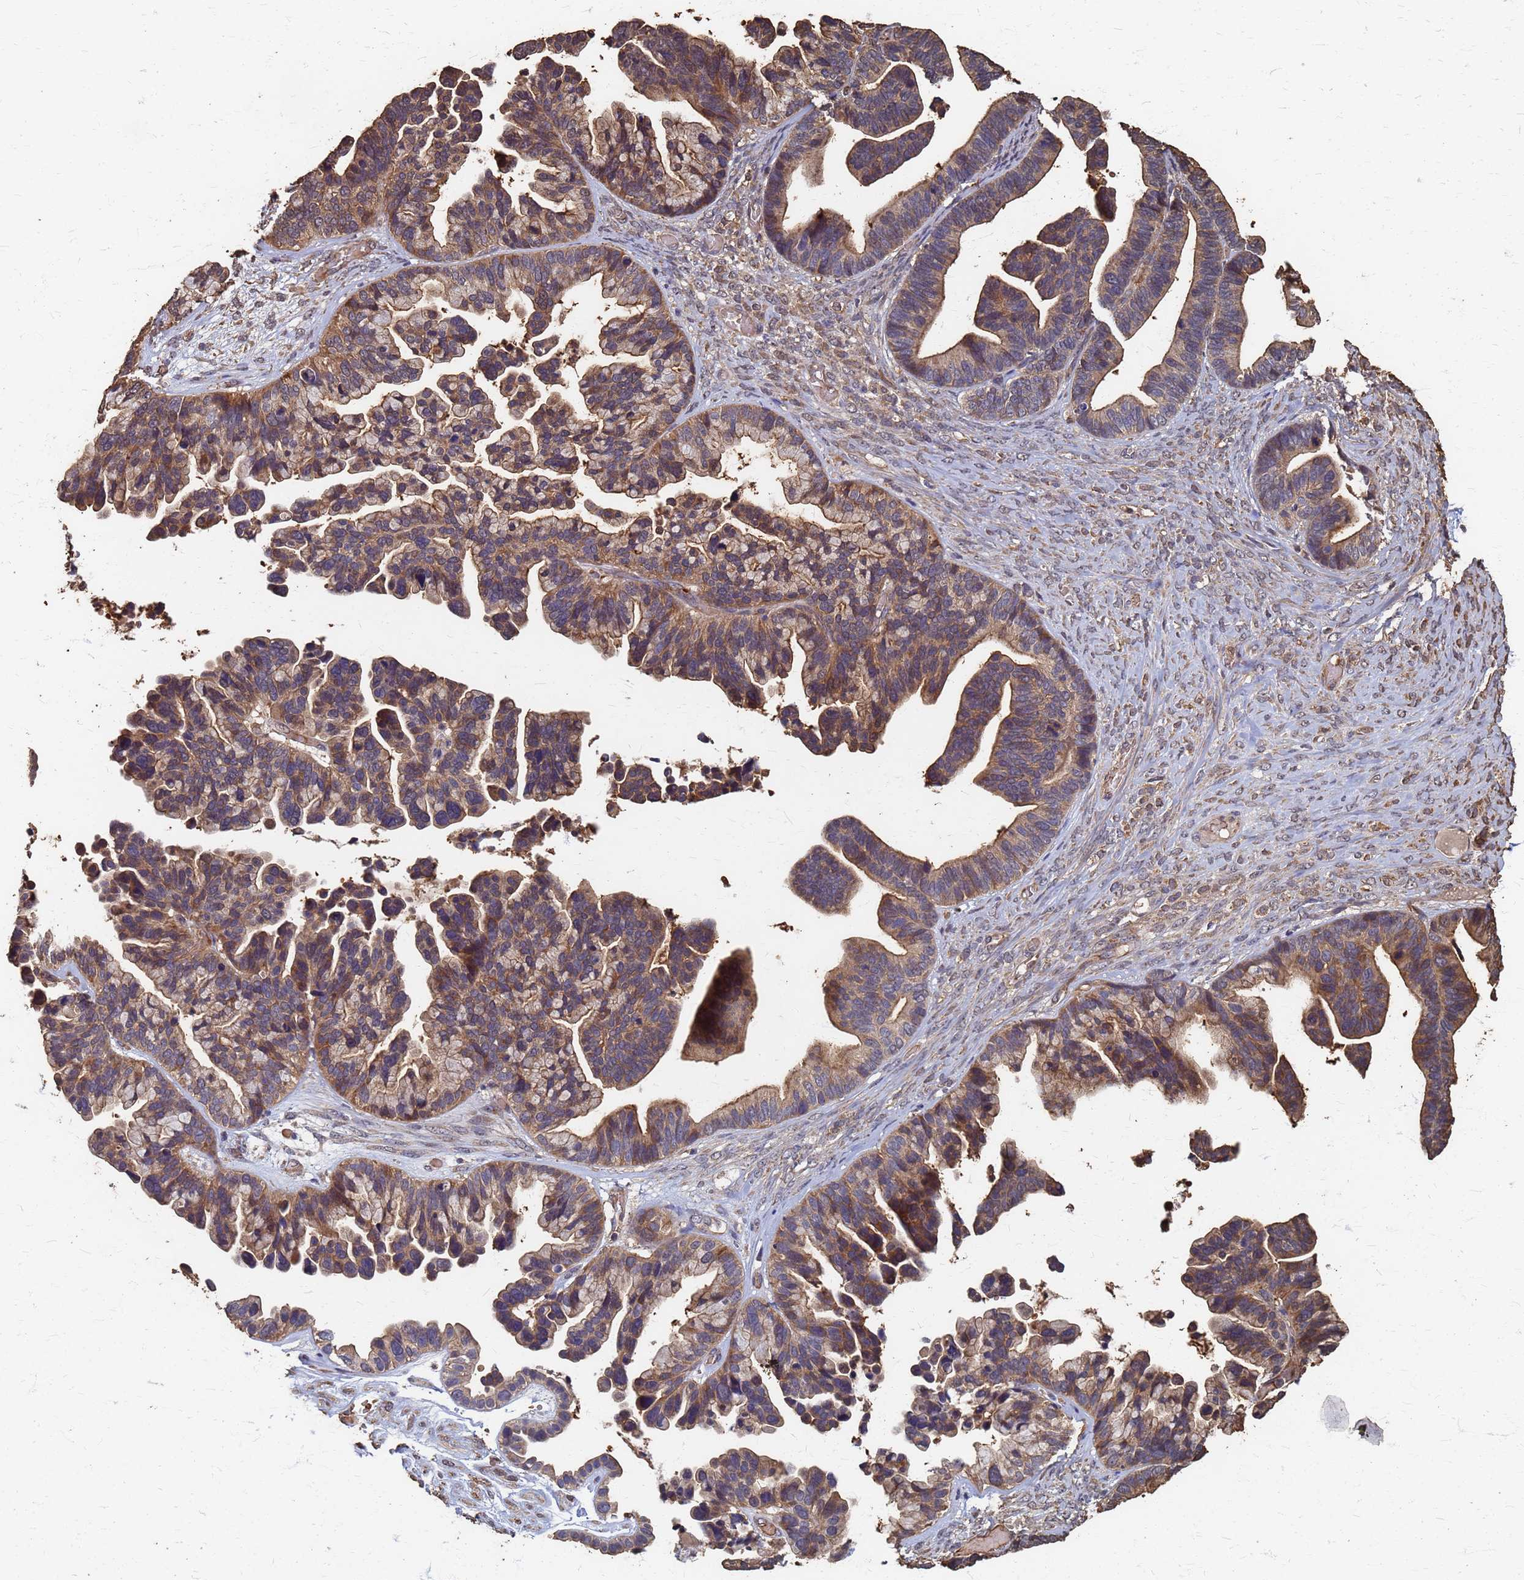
{"staining": {"intensity": "moderate", "quantity": ">75%", "location": "cytoplasmic/membranous"}, "tissue": "ovarian cancer", "cell_type": "Tumor cells", "image_type": "cancer", "snomed": [{"axis": "morphology", "description": "Cystadenocarcinoma, serous, NOS"}, {"axis": "topography", "description": "Ovary"}], "caption": "Human ovarian cancer stained with a protein marker exhibits moderate staining in tumor cells.", "gene": "DPH5", "patient": {"sex": "female", "age": 56}}